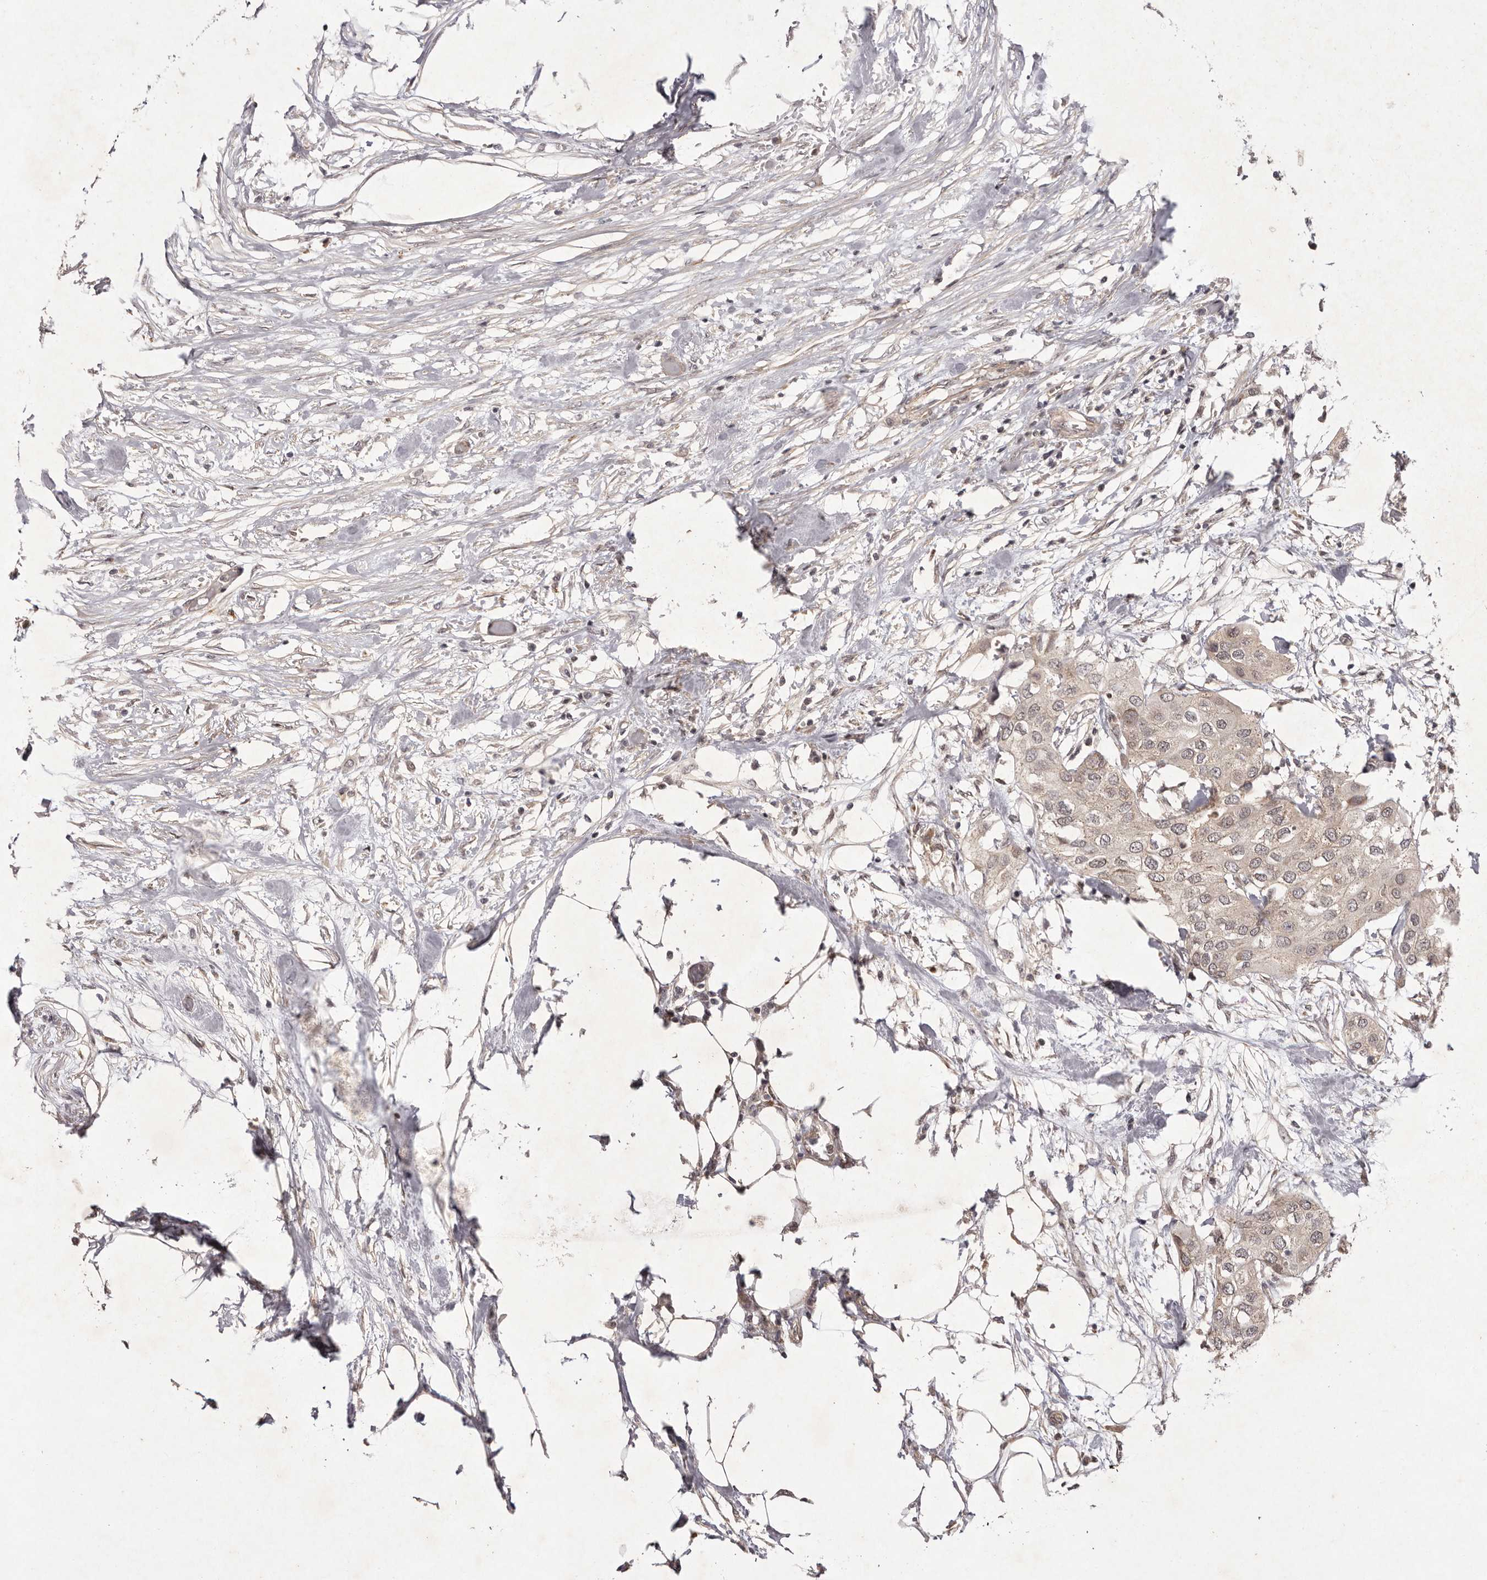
{"staining": {"intensity": "weak", "quantity": ">75%", "location": "cytoplasmic/membranous,nuclear"}, "tissue": "urothelial cancer", "cell_type": "Tumor cells", "image_type": "cancer", "snomed": [{"axis": "morphology", "description": "Urothelial carcinoma, High grade"}, {"axis": "topography", "description": "Urinary bladder"}], "caption": "IHC of urothelial carcinoma (high-grade) demonstrates low levels of weak cytoplasmic/membranous and nuclear positivity in about >75% of tumor cells.", "gene": "BUD31", "patient": {"sex": "male", "age": 64}}